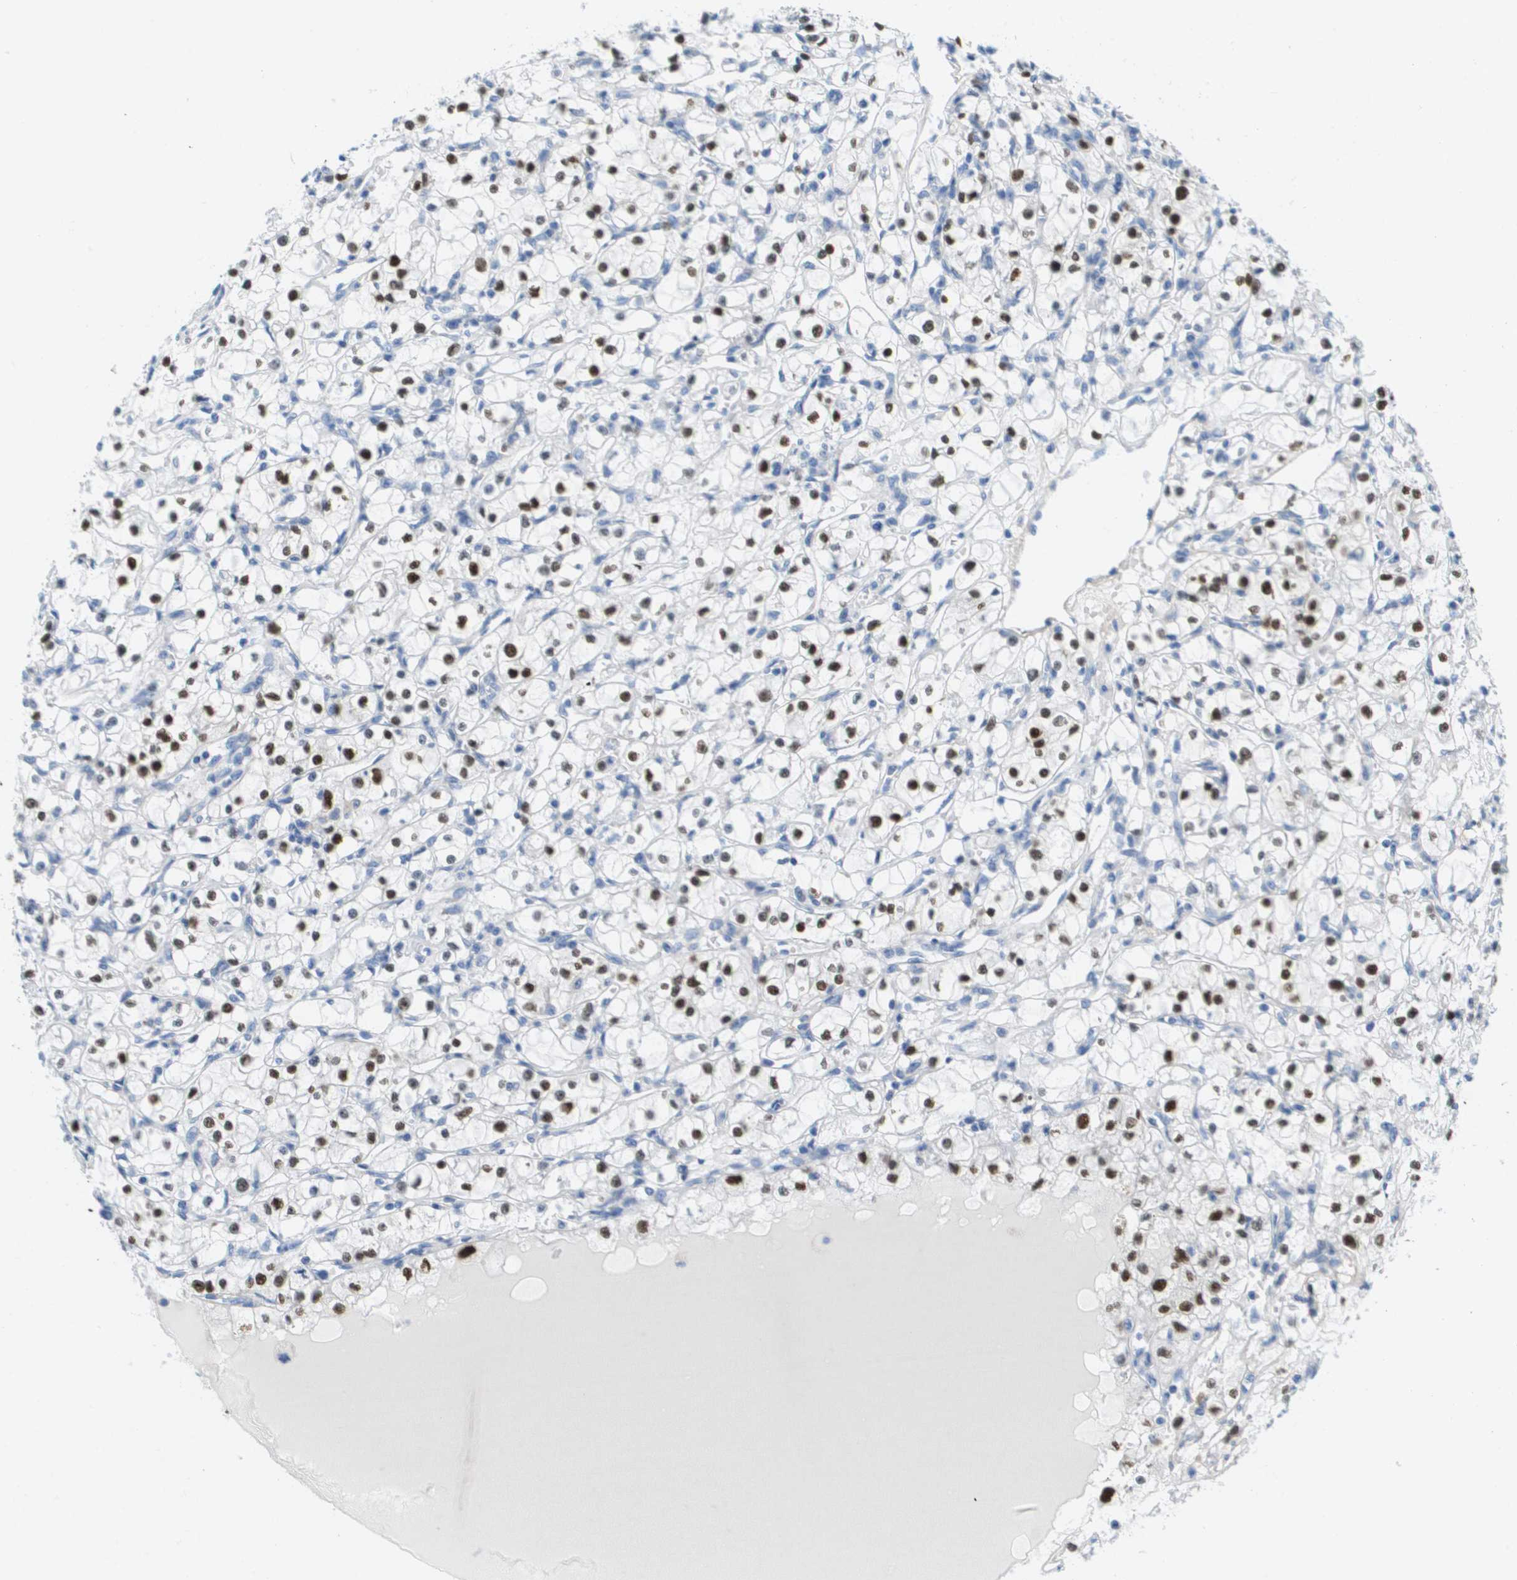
{"staining": {"intensity": "strong", "quantity": ">75%", "location": "nuclear"}, "tissue": "renal cancer", "cell_type": "Tumor cells", "image_type": "cancer", "snomed": [{"axis": "morphology", "description": "Adenocarcinoma, NOS"}, {"axis": "topography", "description": "Kidney"}], "caption": "Protein staining of renal adenocarcinoma tissue displays strong nuclear staining in approximately >75% of tumor cells.", "gene": "PTDSS1", "patient": {"sex": "male", "age": 56}}